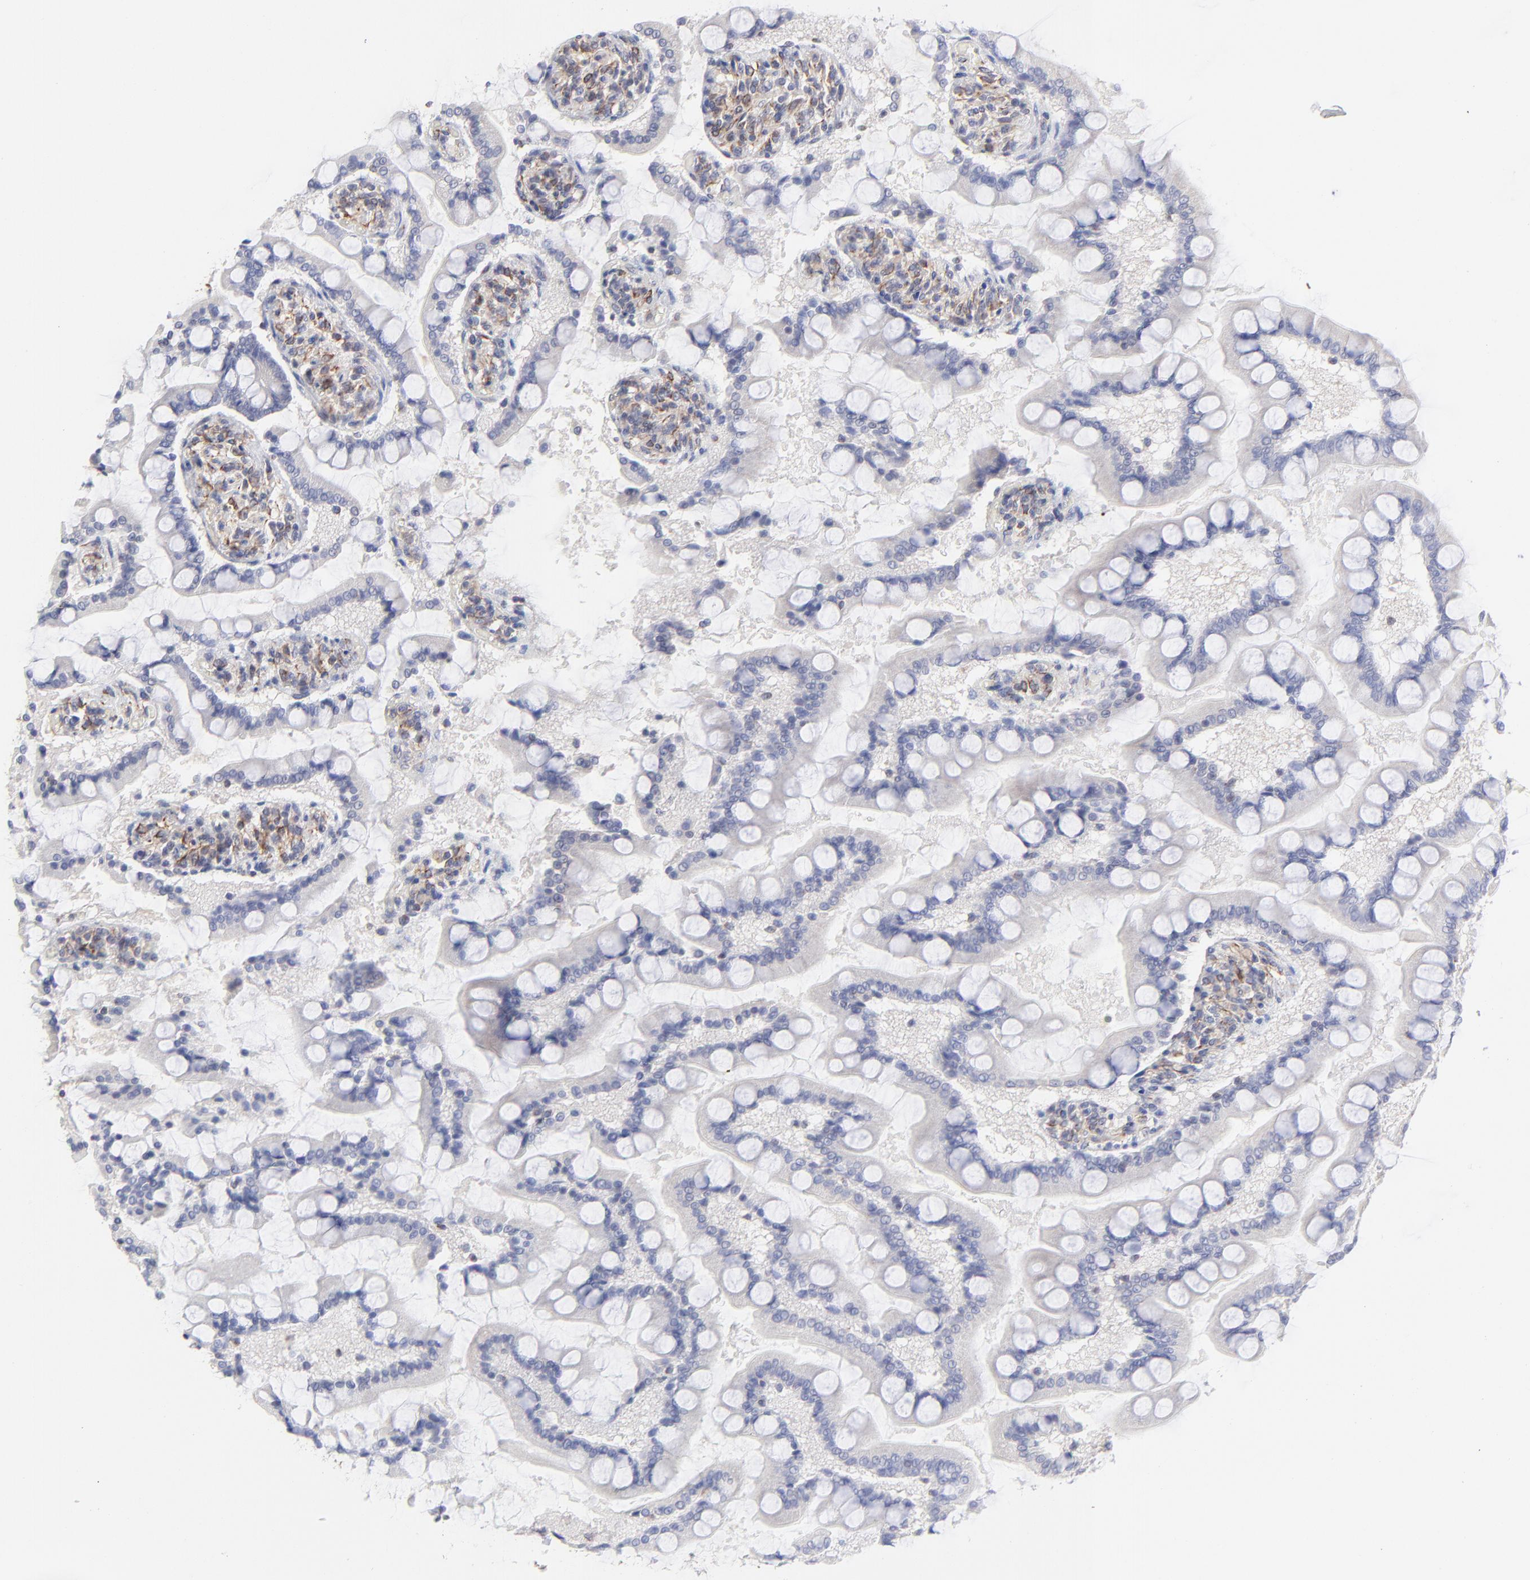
{"staining": {"intensity": "strong", "quantity": ">75%", "location": "cytoplasmic/membranous"}, "tissue": "small intestine", "cell_type": "Glandular cells", "image_type": "normal", "snomed": [{"axis": "morphology", "description": "Normal tissue, NOS"}, {"axis": "topography", "description": "Small intestine"}], "caption": "Protein staining exhibits strong cytoplasmic/membranous expression in about >75% of glandular cells in normal small intestine.", "gene": "COX8C", "patient": {"sex": "male", "age": 41}}